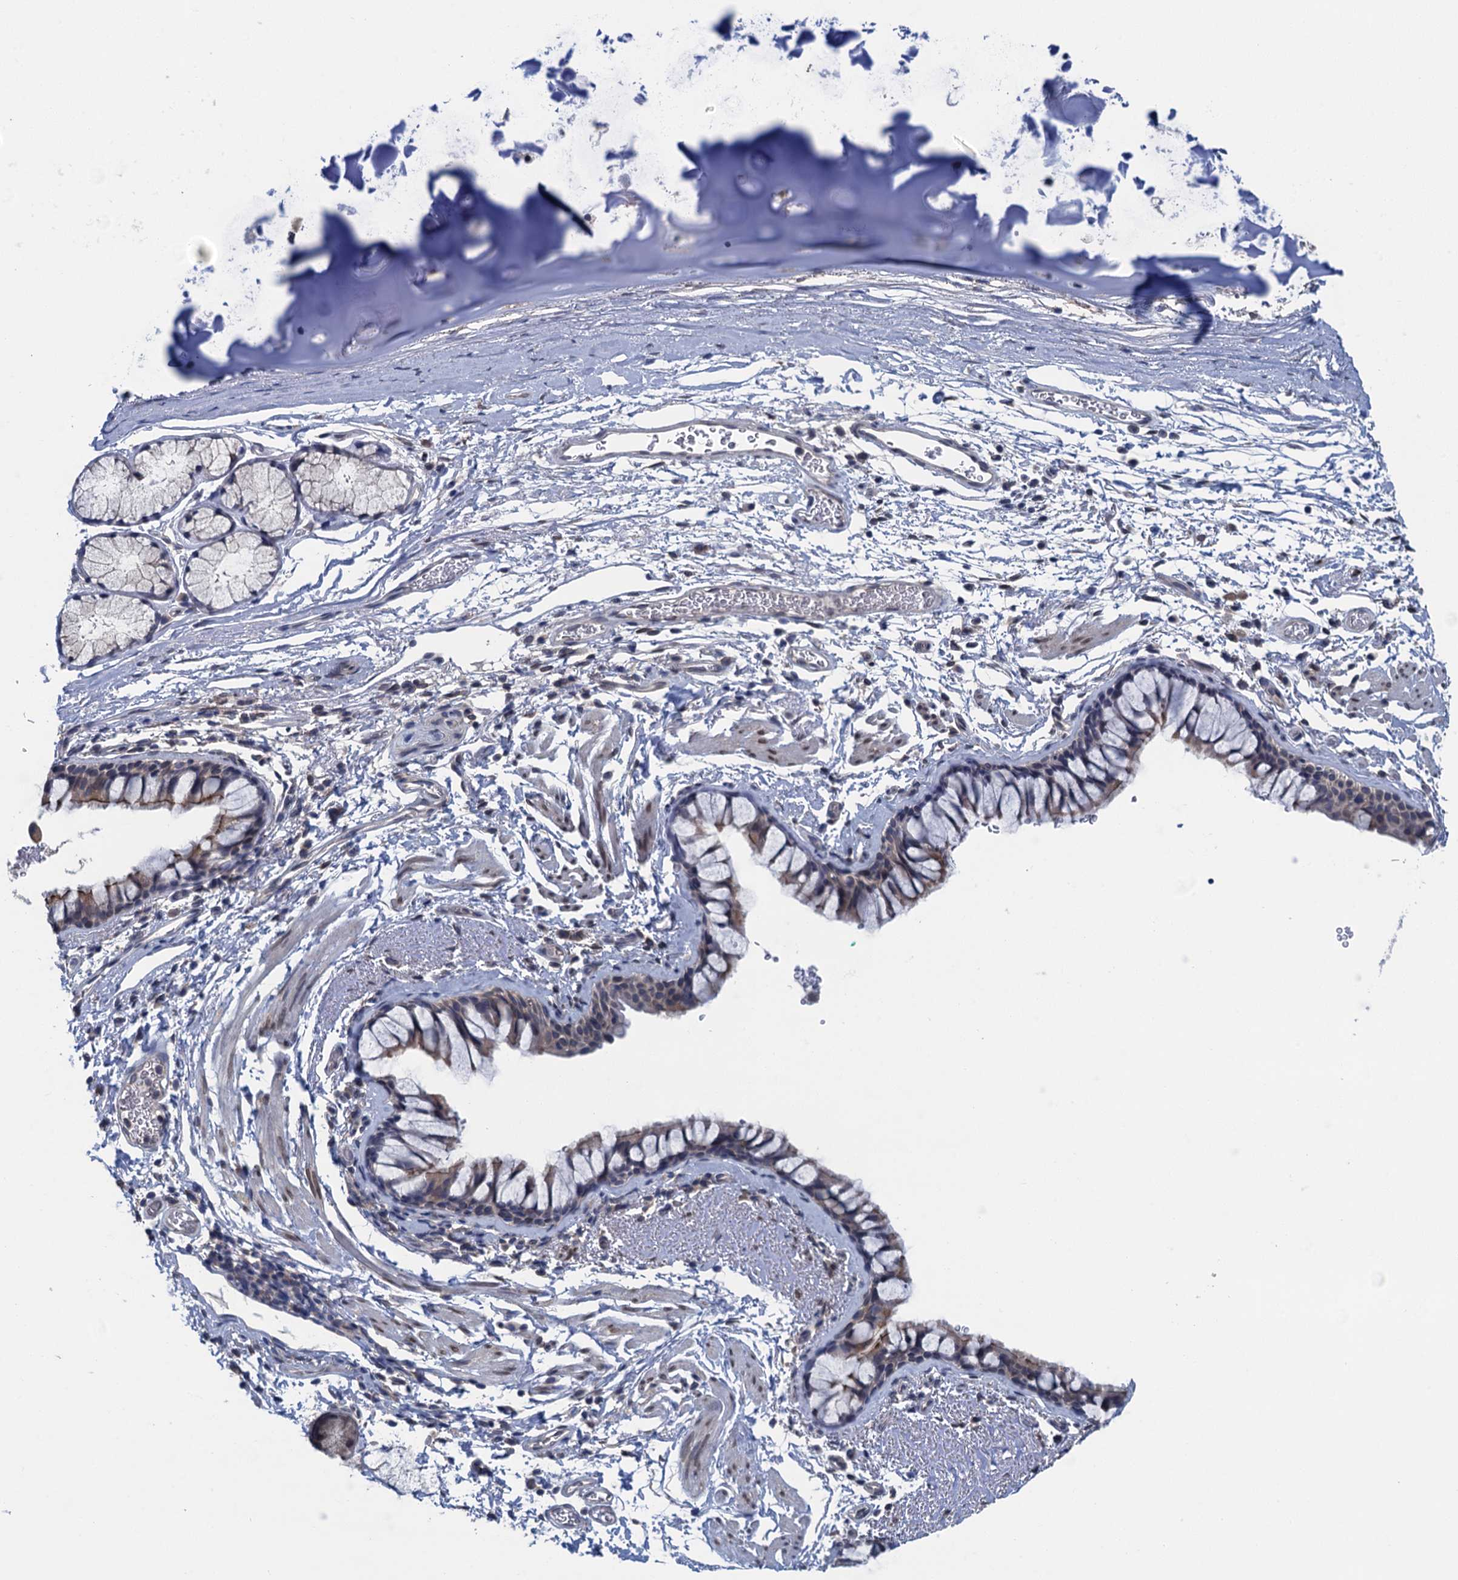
{"staining": {"intensity": "moderate", "quantity": "25%-75%", "location": "cytoplasmic/membranous"}, "tissue": "bronchus", "cell_type": "Respiratory epithelial cells", "image_type": "normal", "snomed": [{"axis": "morphology", "description": "Normal tissue, NOS"}, {"axis": "topography", "description": "Bronchus"}], "caption": "DAB (3,3'-diaminobenzidine) immunohistochemical staining of benign human bronchus demonstrates moderate cytoplasmic/membranous protein staining in approximately 25%-75% of respiratory epithelial cells.", "gene": "CTU2", "patient": {"sex": "male", "age": 65}}